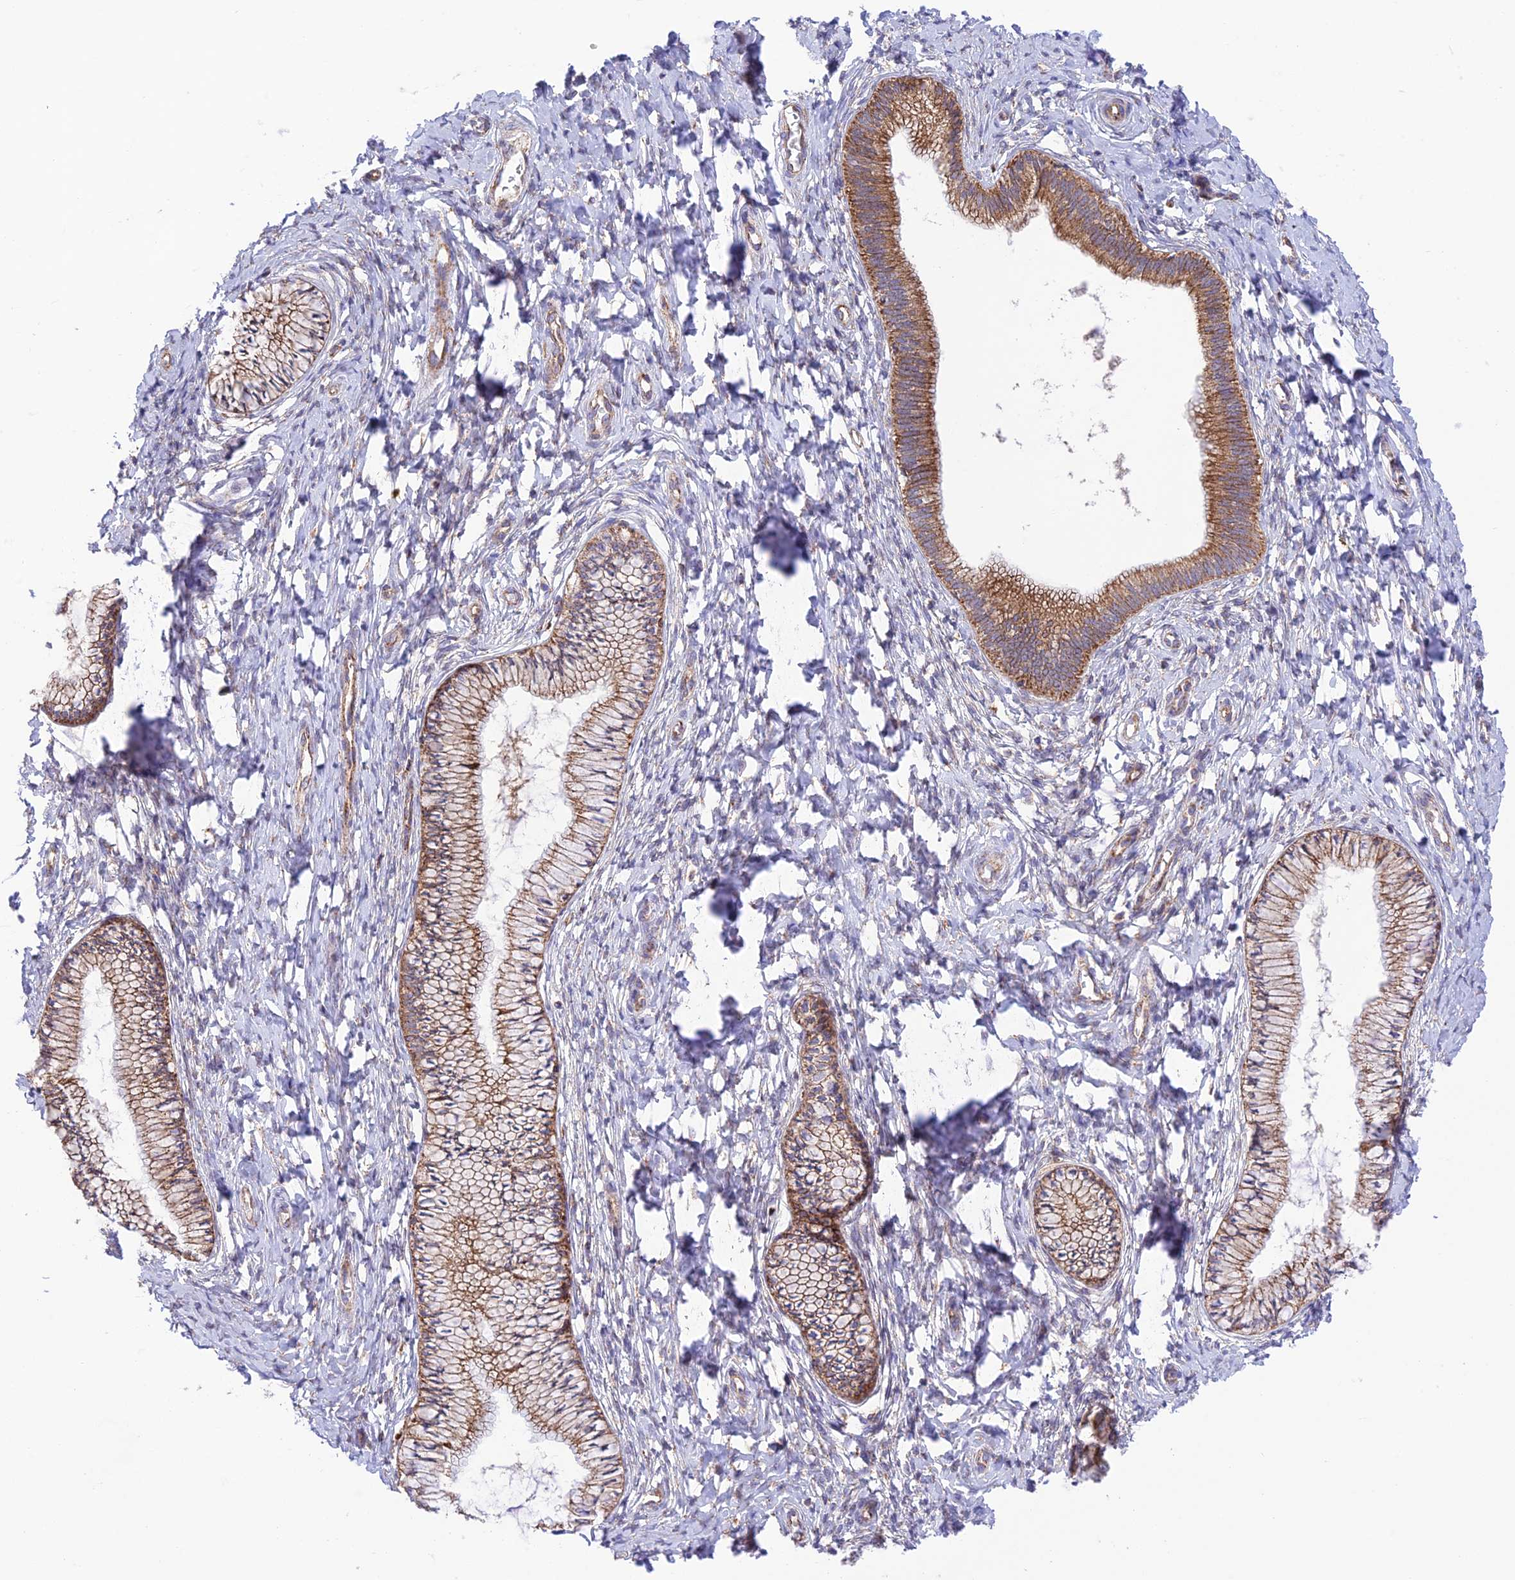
{"staining": {"intensity": "moderate", "quantity": ">75%", "location": "cytoplasmic/membranous"}, "tissue": "cervix", "cell_type": "Glandular cells", "image_type": "normal", "snomed": [{"axis": "morphology", "description": "Normal tissue, NOS"}, {"axis": "topography", "description": "Cervix"}], "caption": "A high-resolution micrograph shows immunohistochemistry (IHC) staining of unremarkable cervix, which reveals moderate cytoplasmic/membranous expression in about >75% of glandular cells. (brown staining indicates protein expression, while blue staining denotes nuclei).", "gene": "UAP1L1", "patient": {"sex": "female", "age": 36}}